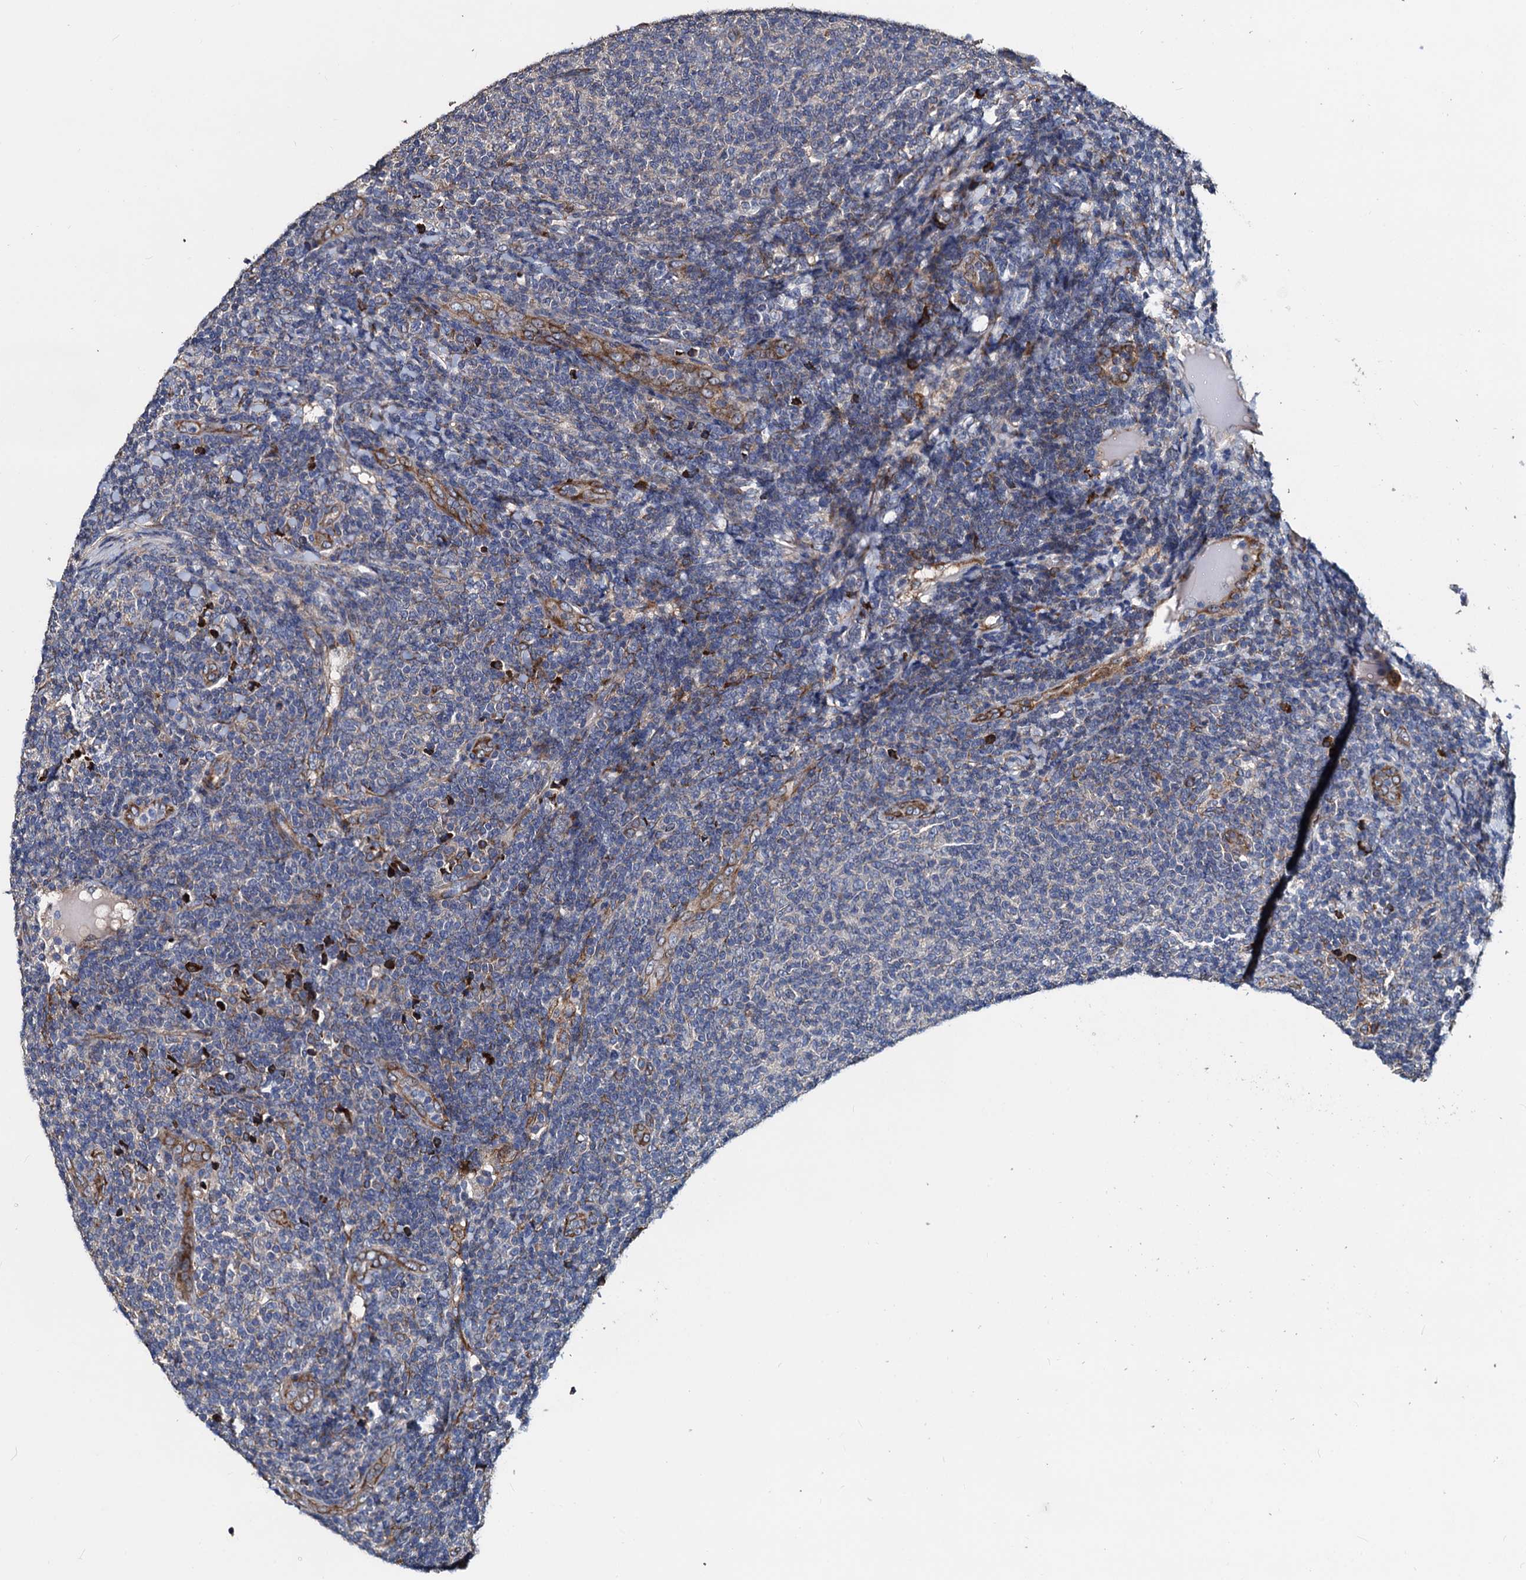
{"staining": {"intensity": "negative", "quantity": "none", "location": "none"}, "tissue": "lymphoma", "cell_type": "Tumor cells", "image_type": "cancer", "snomed": [{"axis": "morphology", "description": "Malignant lymphoma, non-Hodgkin's type, Low grade"}, {"axis": "topography", "description": "Lymph node"}], "caption": "IHC photomicrograph of malignant lymphoma, non-Hodgkin's type (low-grade) stained for a protein (brown), which reveals no expression in tumor cells.", "gene": "AKAP11", "patient": {"sex": "male", "age": 66}}